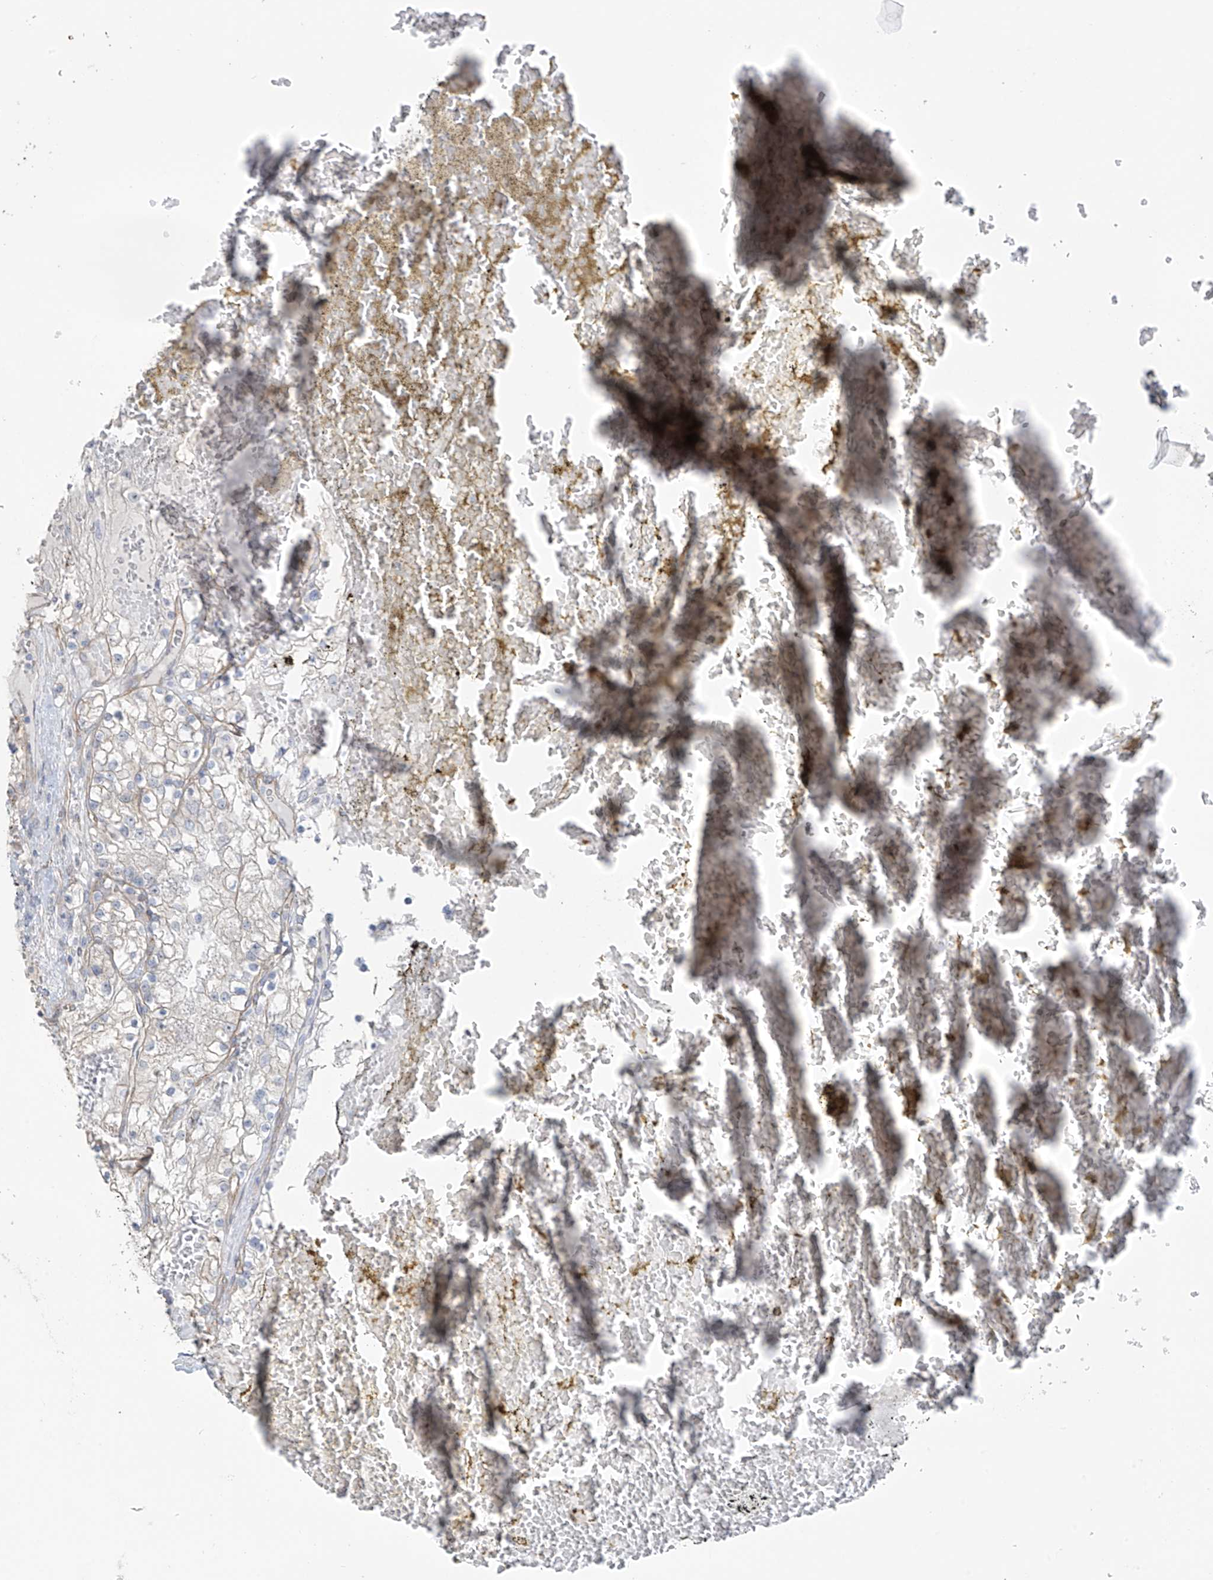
{"staining": {"intensity": "negative", "quantity": "none", "location": "none"}, "tissue": "renal cancer", "cell_type": "Tumor cells", "image_type": "cancer", "snomed": [{"axis": "morphology", "description": "Normal tissue, NOS"}, {"axis": "morphology", "description": "Adenocarcinoma, NOS"}, {"axis": "topography", "description": "Kidney"}], "caption": "IHC image of renal adenocarcinoma stained for a protein (brown), which reveals no positivity in tumor cells.", "gene": "TUBE1", "patient": {"sex": "male", "age": 68}}